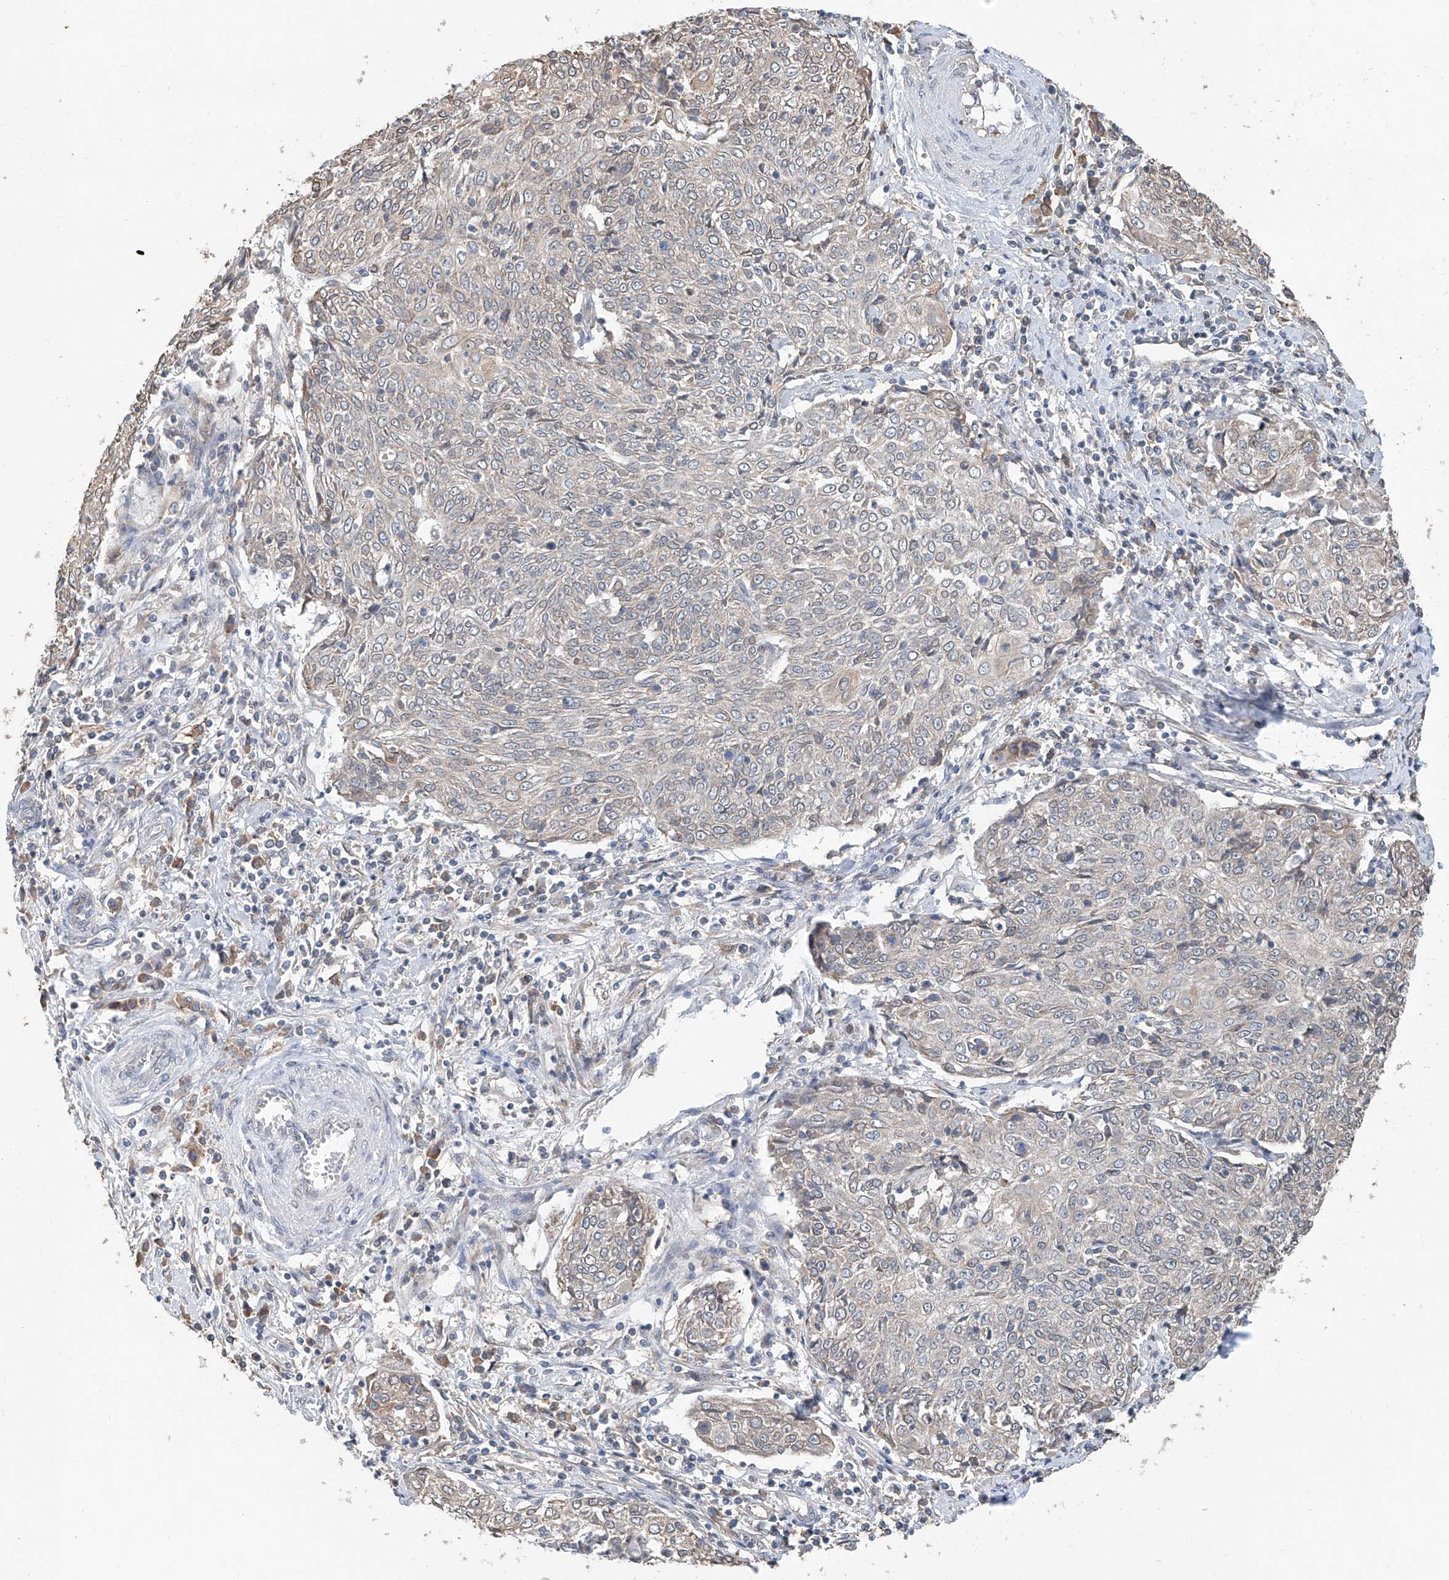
{"staining": {"intensity": "negative", "quantity": "none", "location": "none"}, "tissue": "cervical cancer", "cell_type": "Tumor cells", "image_type": "cancer", "snomed": [{"axis": "morphology", "description": "Squamous cell carcinoma, NOS"}, {"axis": "topography", "description": "Cervix"}], "caption": "High power microscopy photomicrograph of an IHC histopathology image of cervical squamous cell carcinoma, revealing no significant expression in tumor cells.", "gene": "KCNK10", "patient": {"sex": "female", "age": 48}}